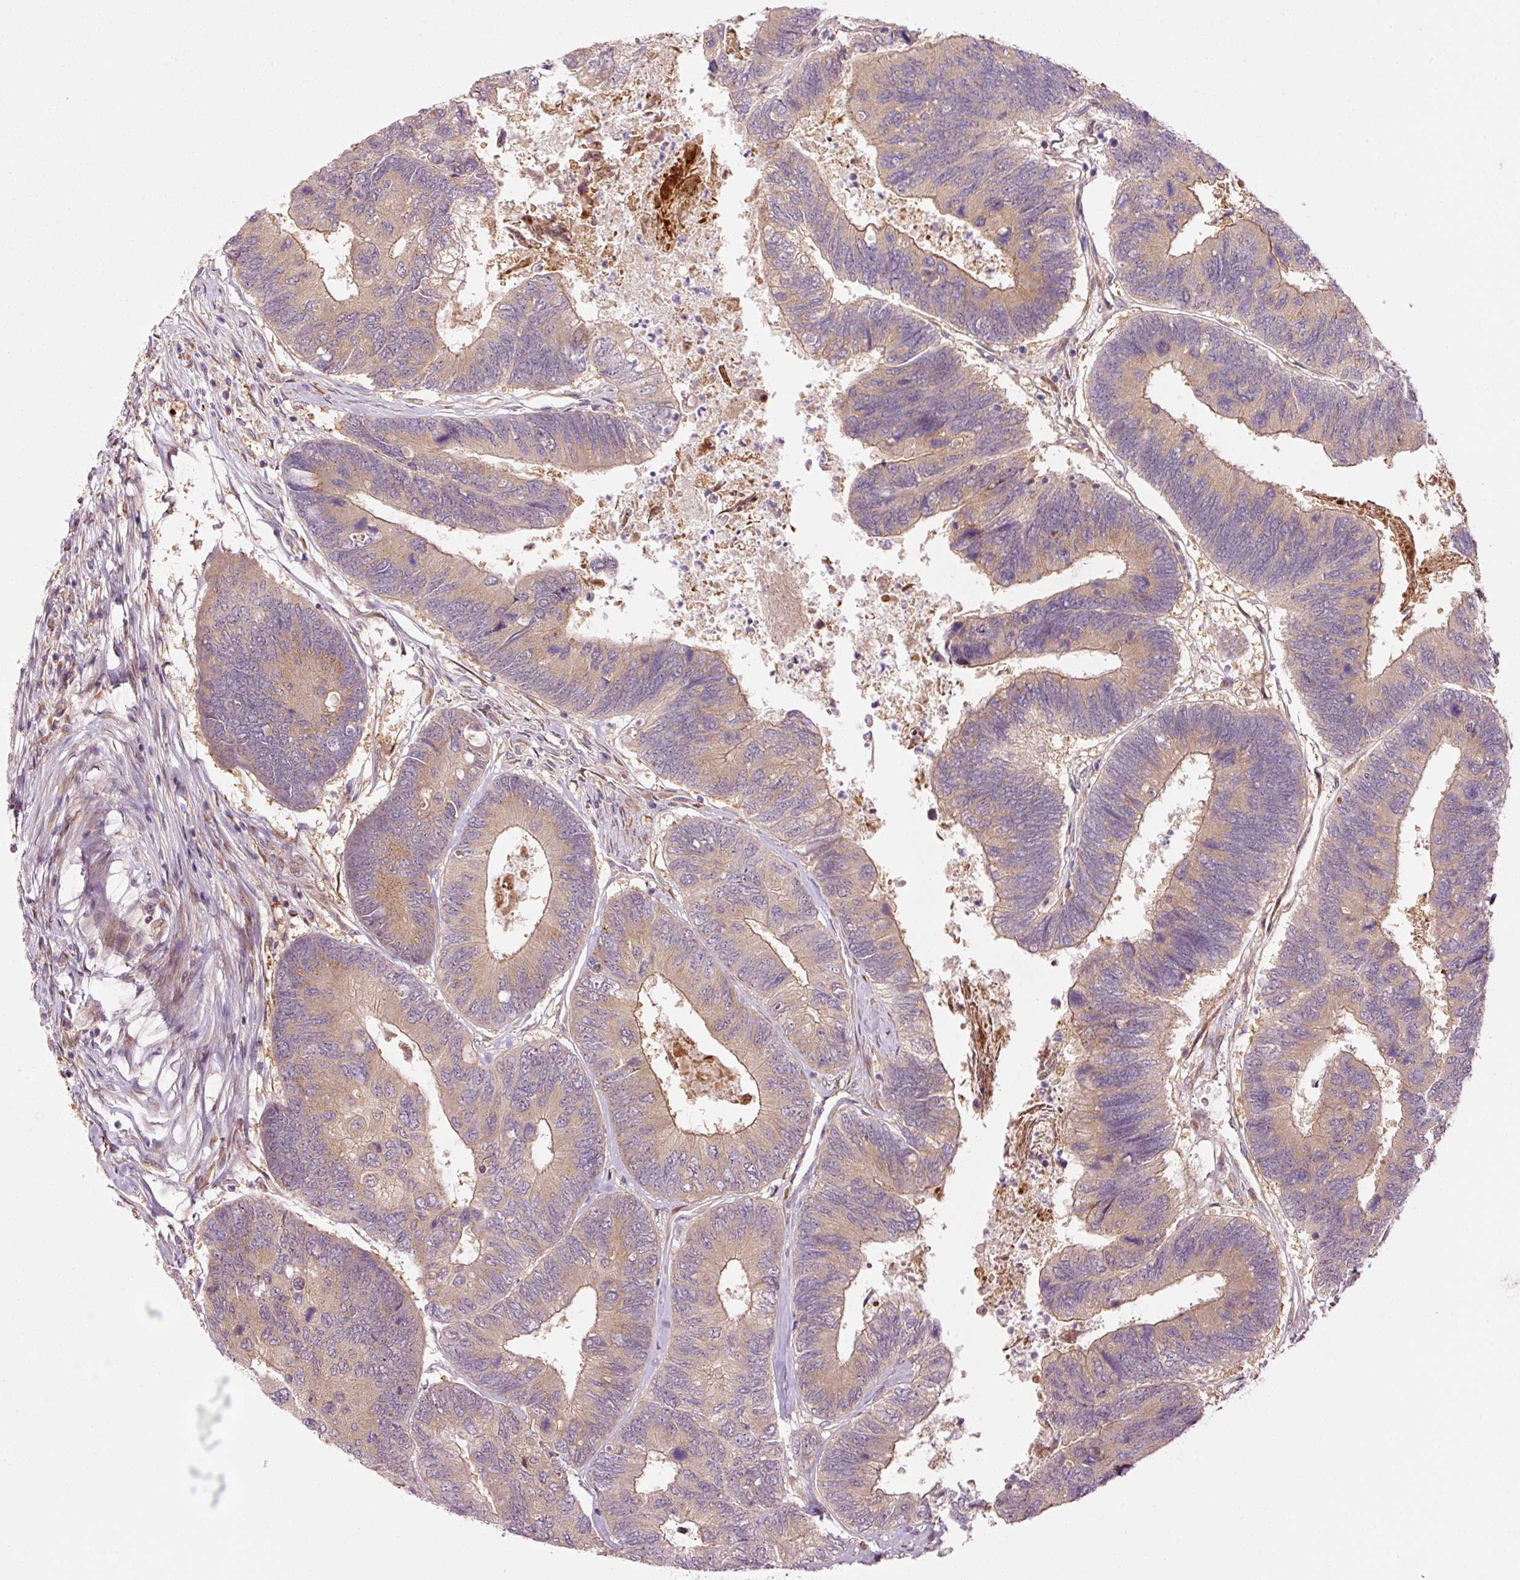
{"staining": {"intensity": "moderate", "quantity": ">75%", "location": "cytoplasmic/membranous"}, "tissue": "colorectal cancer", "cell_type": "Tumor cells", "image_type": "cancer", "snomed": [{"axis": "morphology", "description": "Adenocarcinoma, NOS"}, {"axis": "topography", "description": "Colon"}], "caption": "Protein staining displays moderate cytoplasmic/membranous expression in about >75% of tumor cells in colorectal cancer.", "gene": "PPP1R14B", "patient": {"sex": "female", "age": 67}}